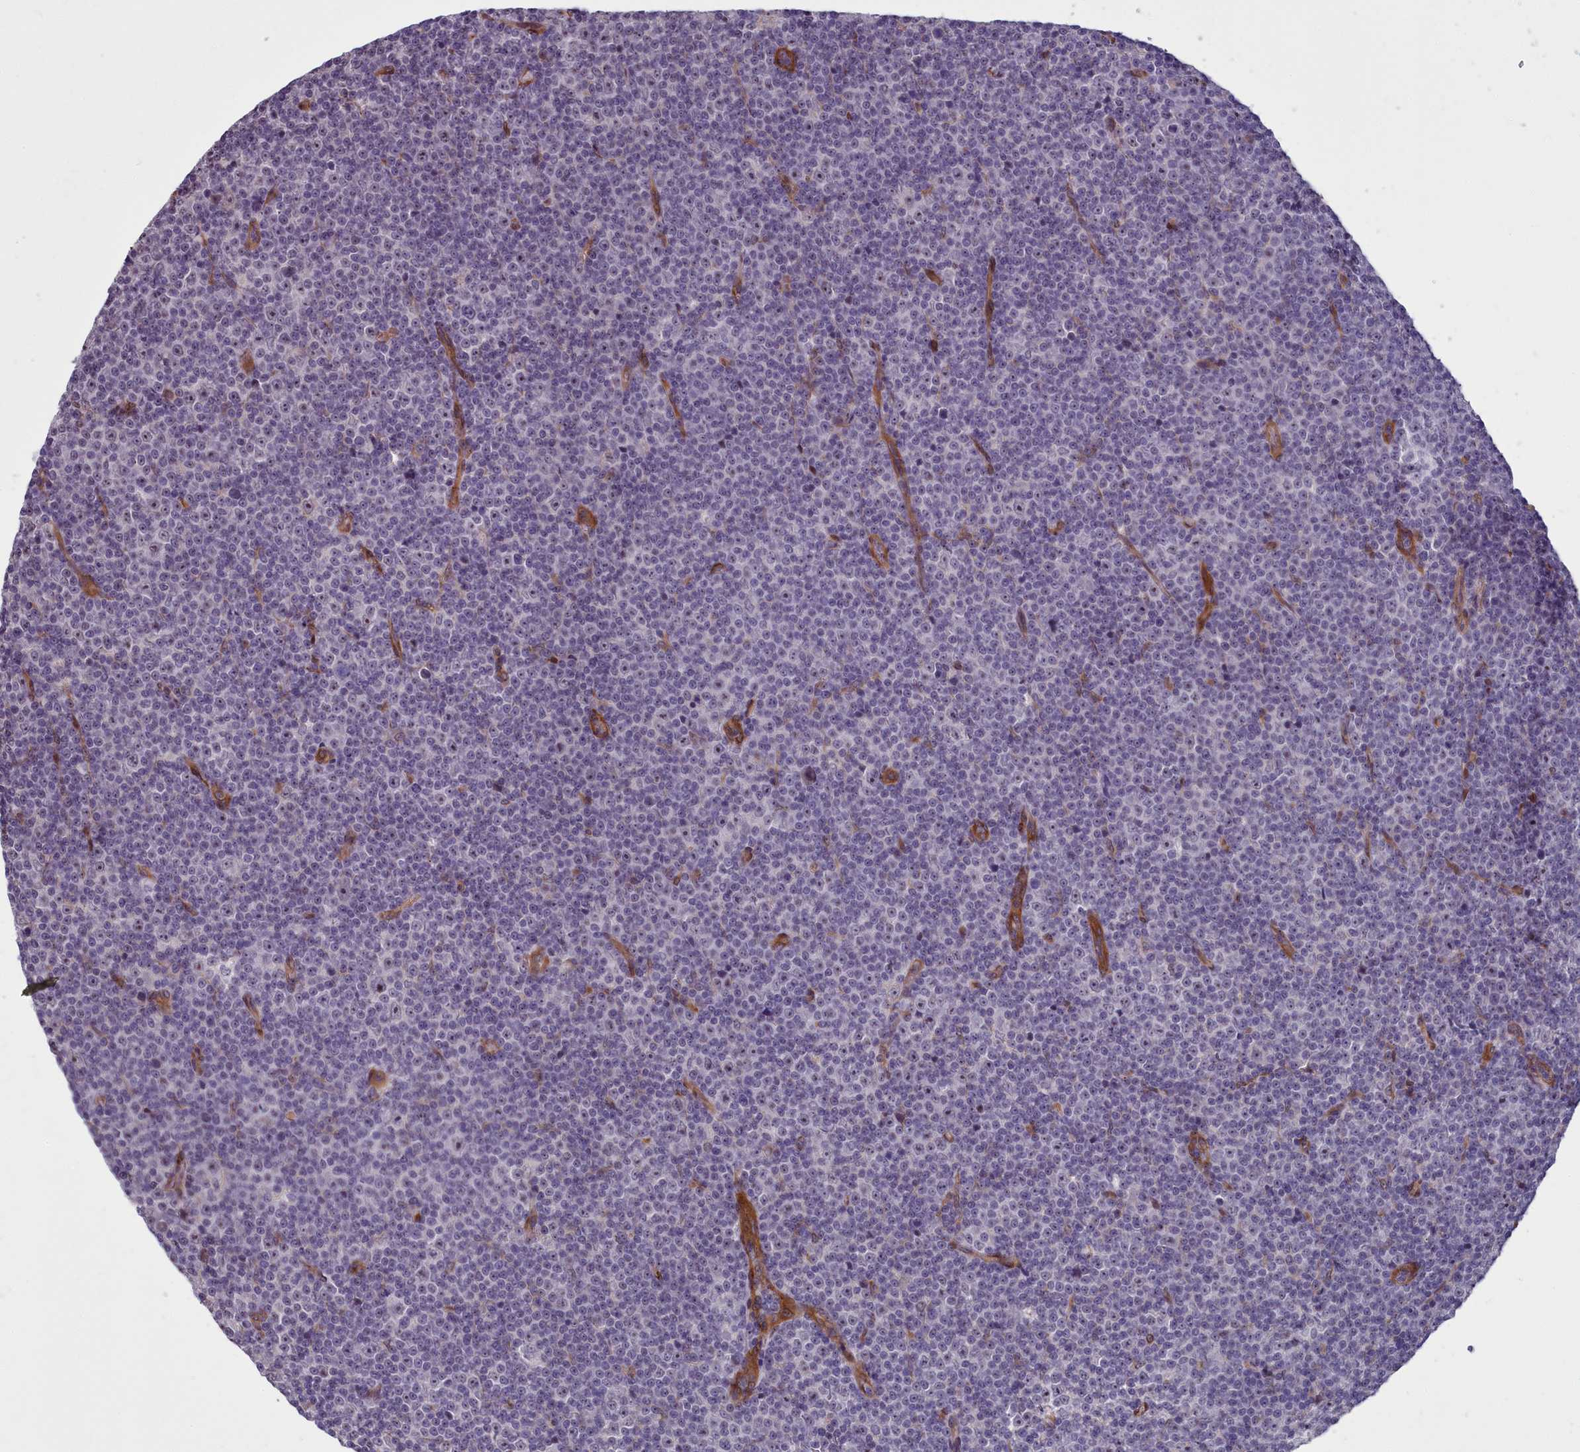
{"staining": {"intensity": "negative", "quantity": "none", "location": "none"}, "tissue": "lymphoma", "cell_type": "Tumor cells", "image_type": "cancer", "snomed": [{"axis": "morphology", "description": "Malignant lymphoma, non-Hodgkin's type, Low grade"}, {"axis": "topography", "description": "Lymph node"}], "caption": "Tumor cells are negative for protein expression in human low-grade malignant lymphoma, non-Hodgkin's type.", "gene": "BCAR1", "patient": {"sex": "female", "age": 67}}